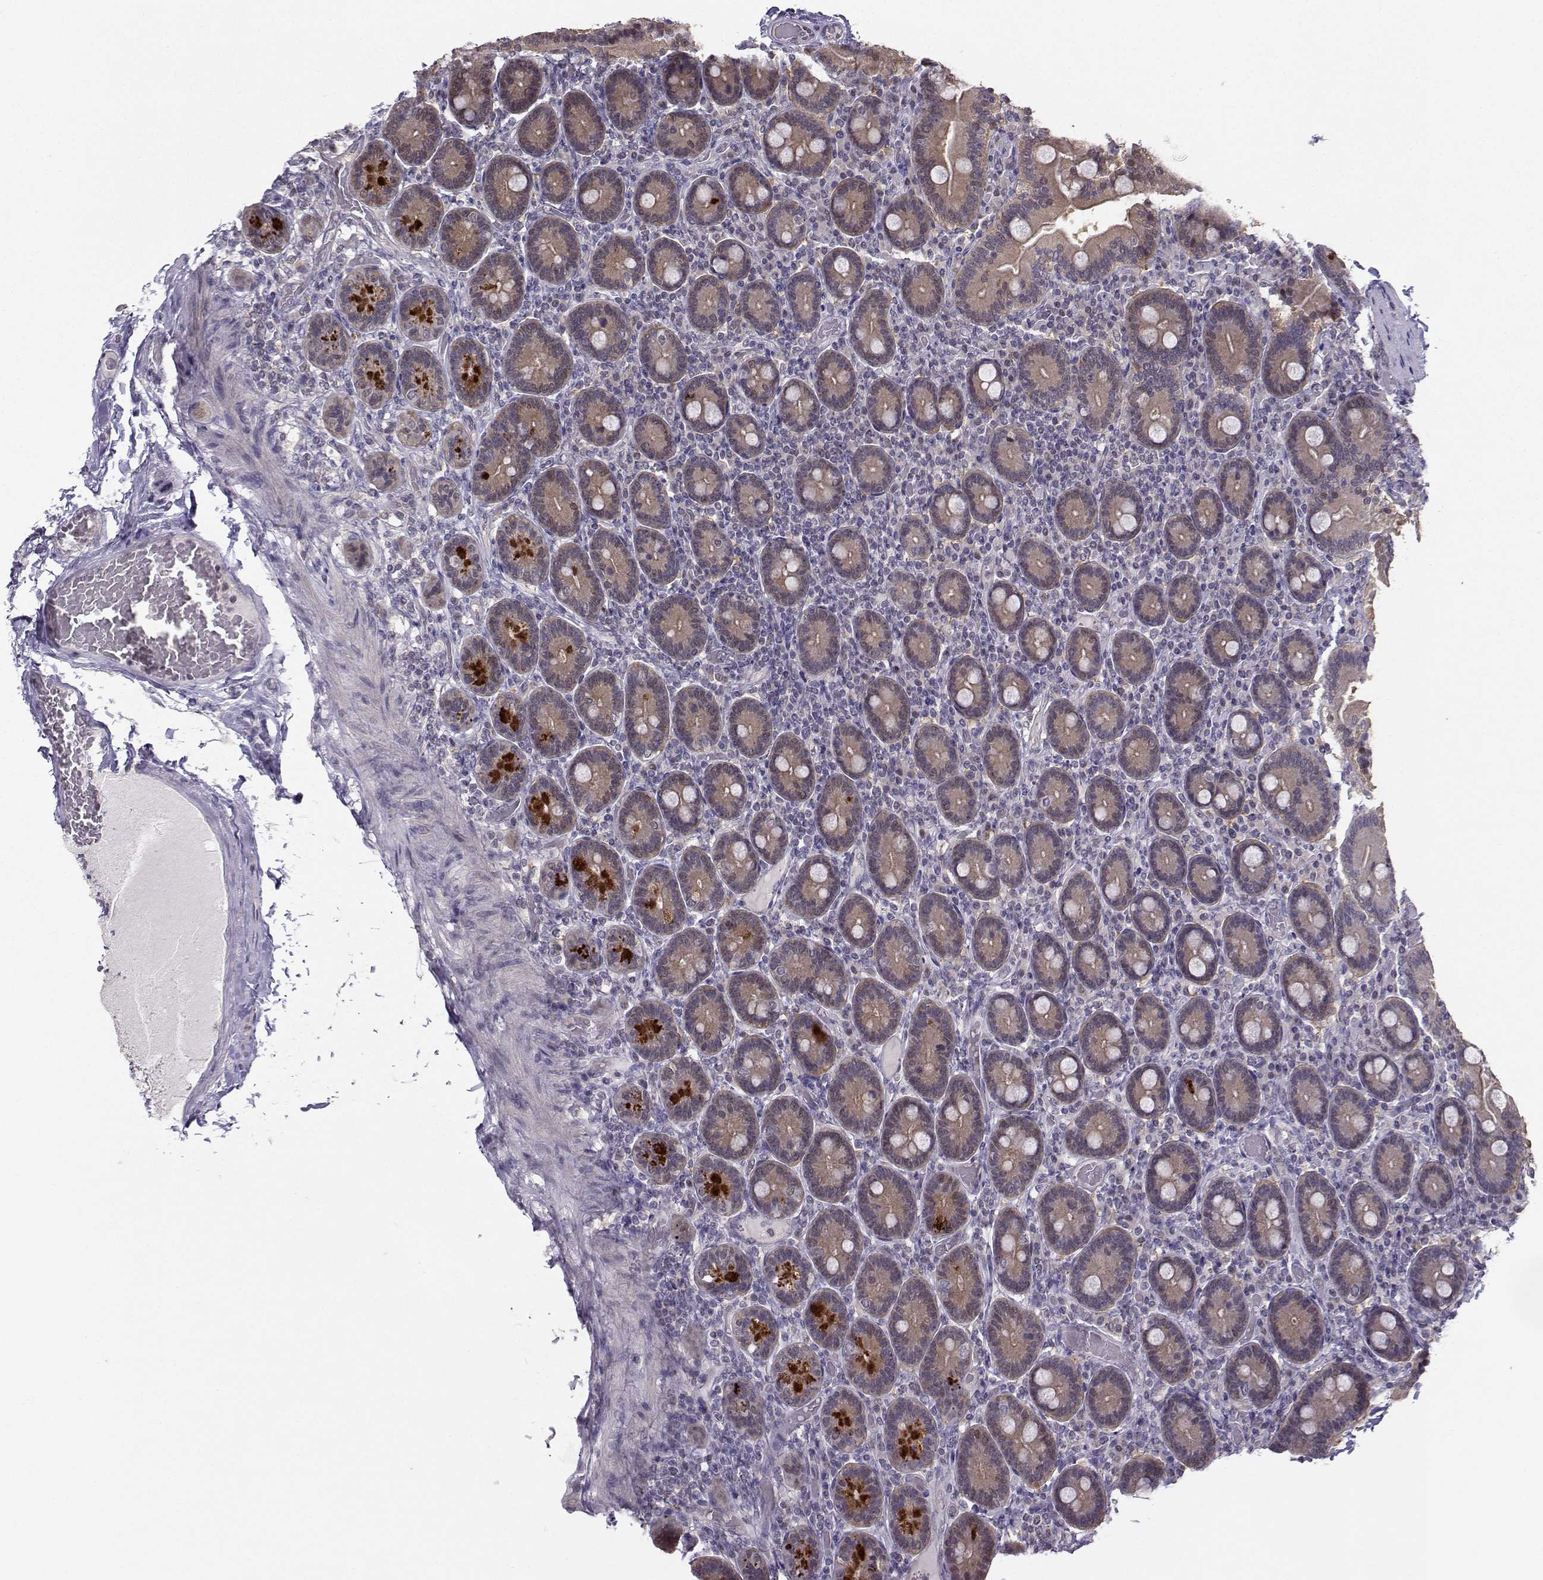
{"staining": {"intensity": "weak", "quantity": ">75%", "location": "cytoplasmic/membranous,nuclear"}, "tissue": "duodenum", "cell_type": "Glandular cells", "image_type": "normal", "snomed": [{"axis": "morphology", "description": "Normal tissue, NOS"}, {"axis": "topography", "description": "Duodenum"}], "caption": "Protein staining of benign duodenum displays weak cytoplasmic/membranous,nuclear positivity in about >75% of glandular cells.", "gene": "PKP2", "patient": {"sex": "female", "age": 62}}